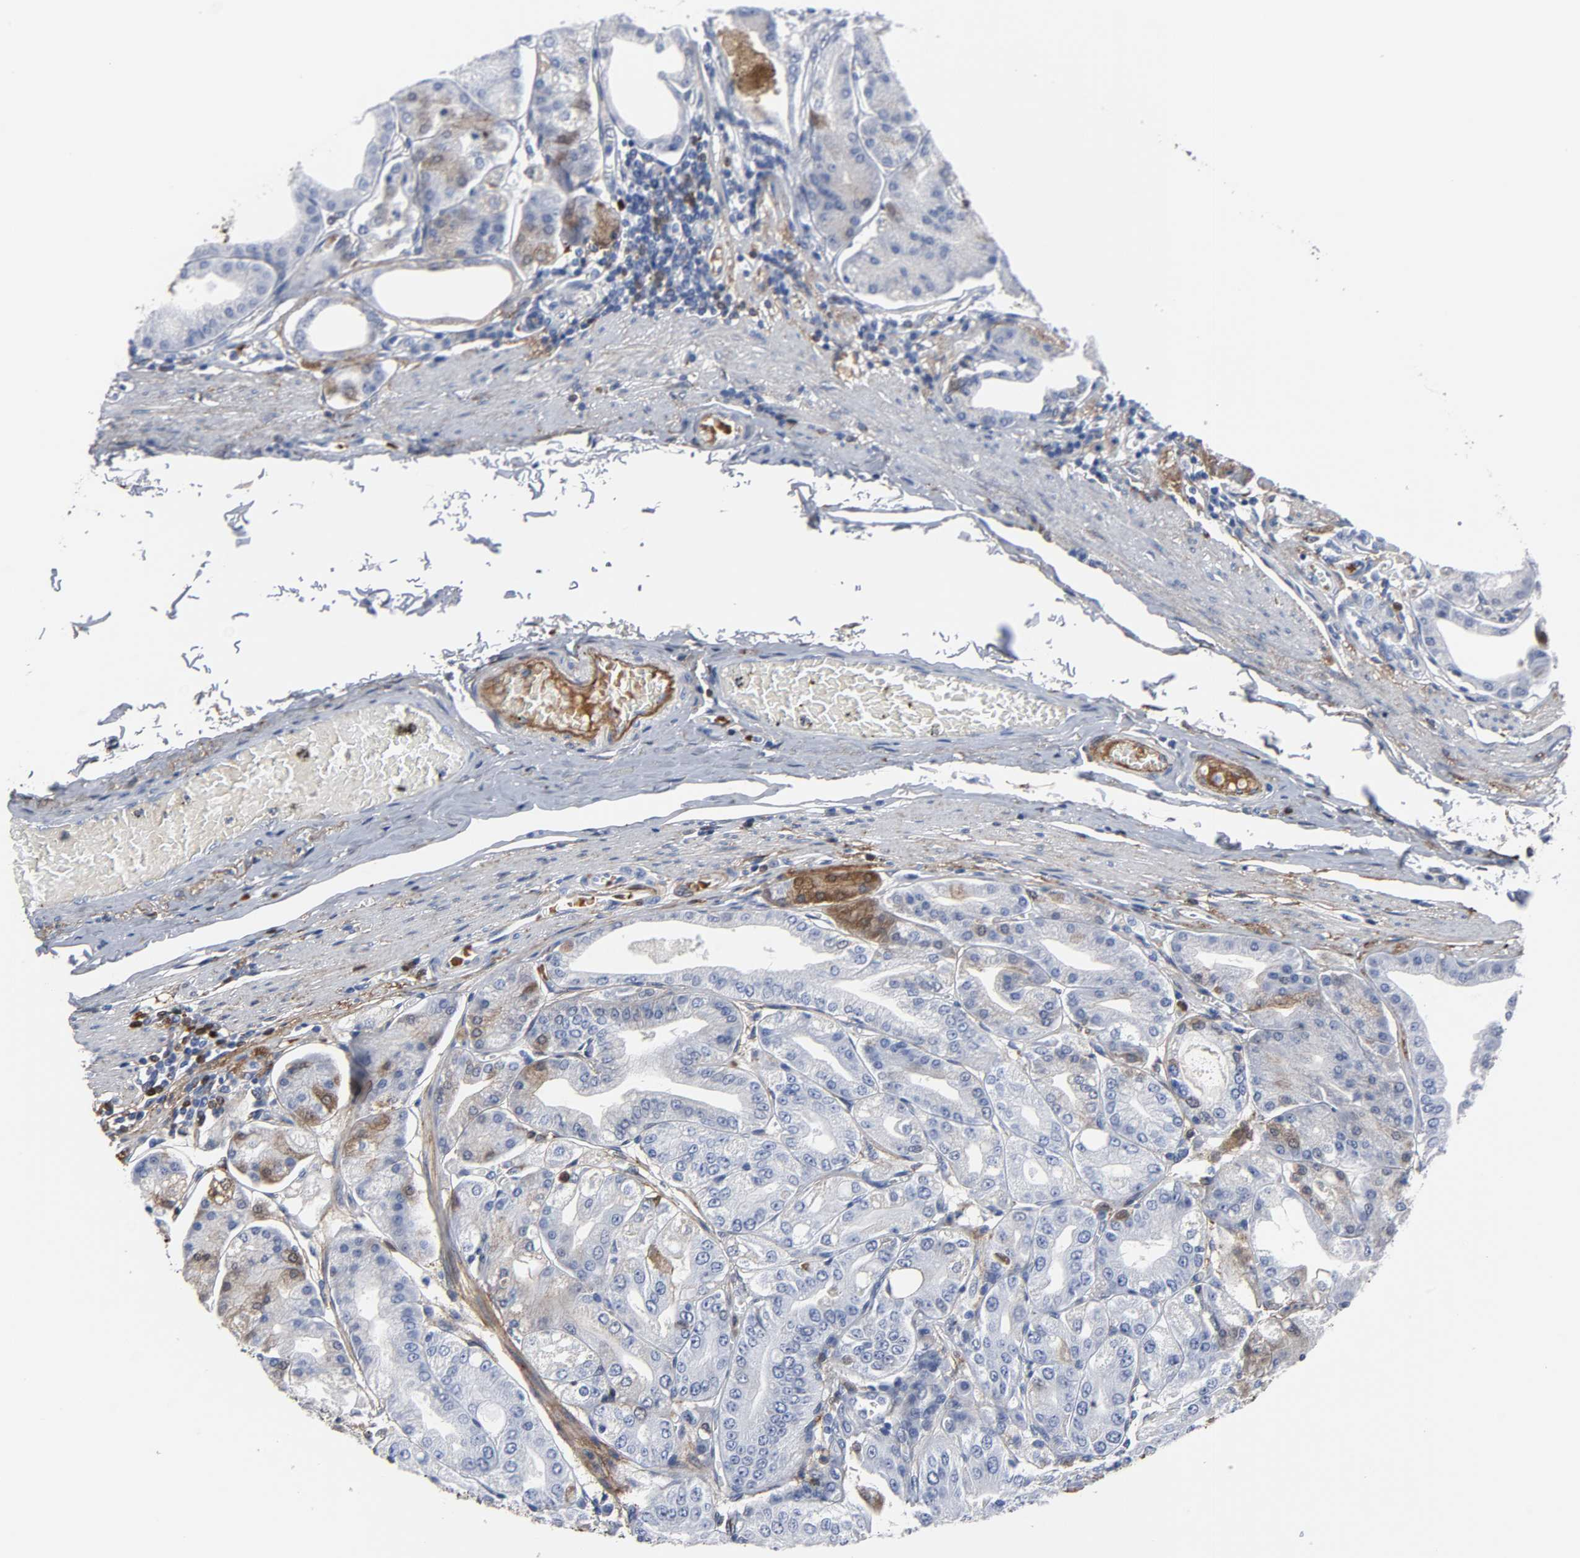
{"staining": {"intensity": "moderate", "quantity": "<25%", "location": "cytoplasmic/membranous"}, "tissue": "stomach", "cell_type": "Glandular cells", "image_type": "normal", "snomed": [{"axis": "morphology", "description": "Normal tissue, NOS"}, {"axis": "topography", "description": "Stomach, lower"}], "caption": "Brown immunohistochemical staining in unremarkable stomach displays moderate cytoplasmic/membranous staining in about <25% of glandular cells.", "gene": "FBLN1", "patient": {"sex": "male", "age": 71}}